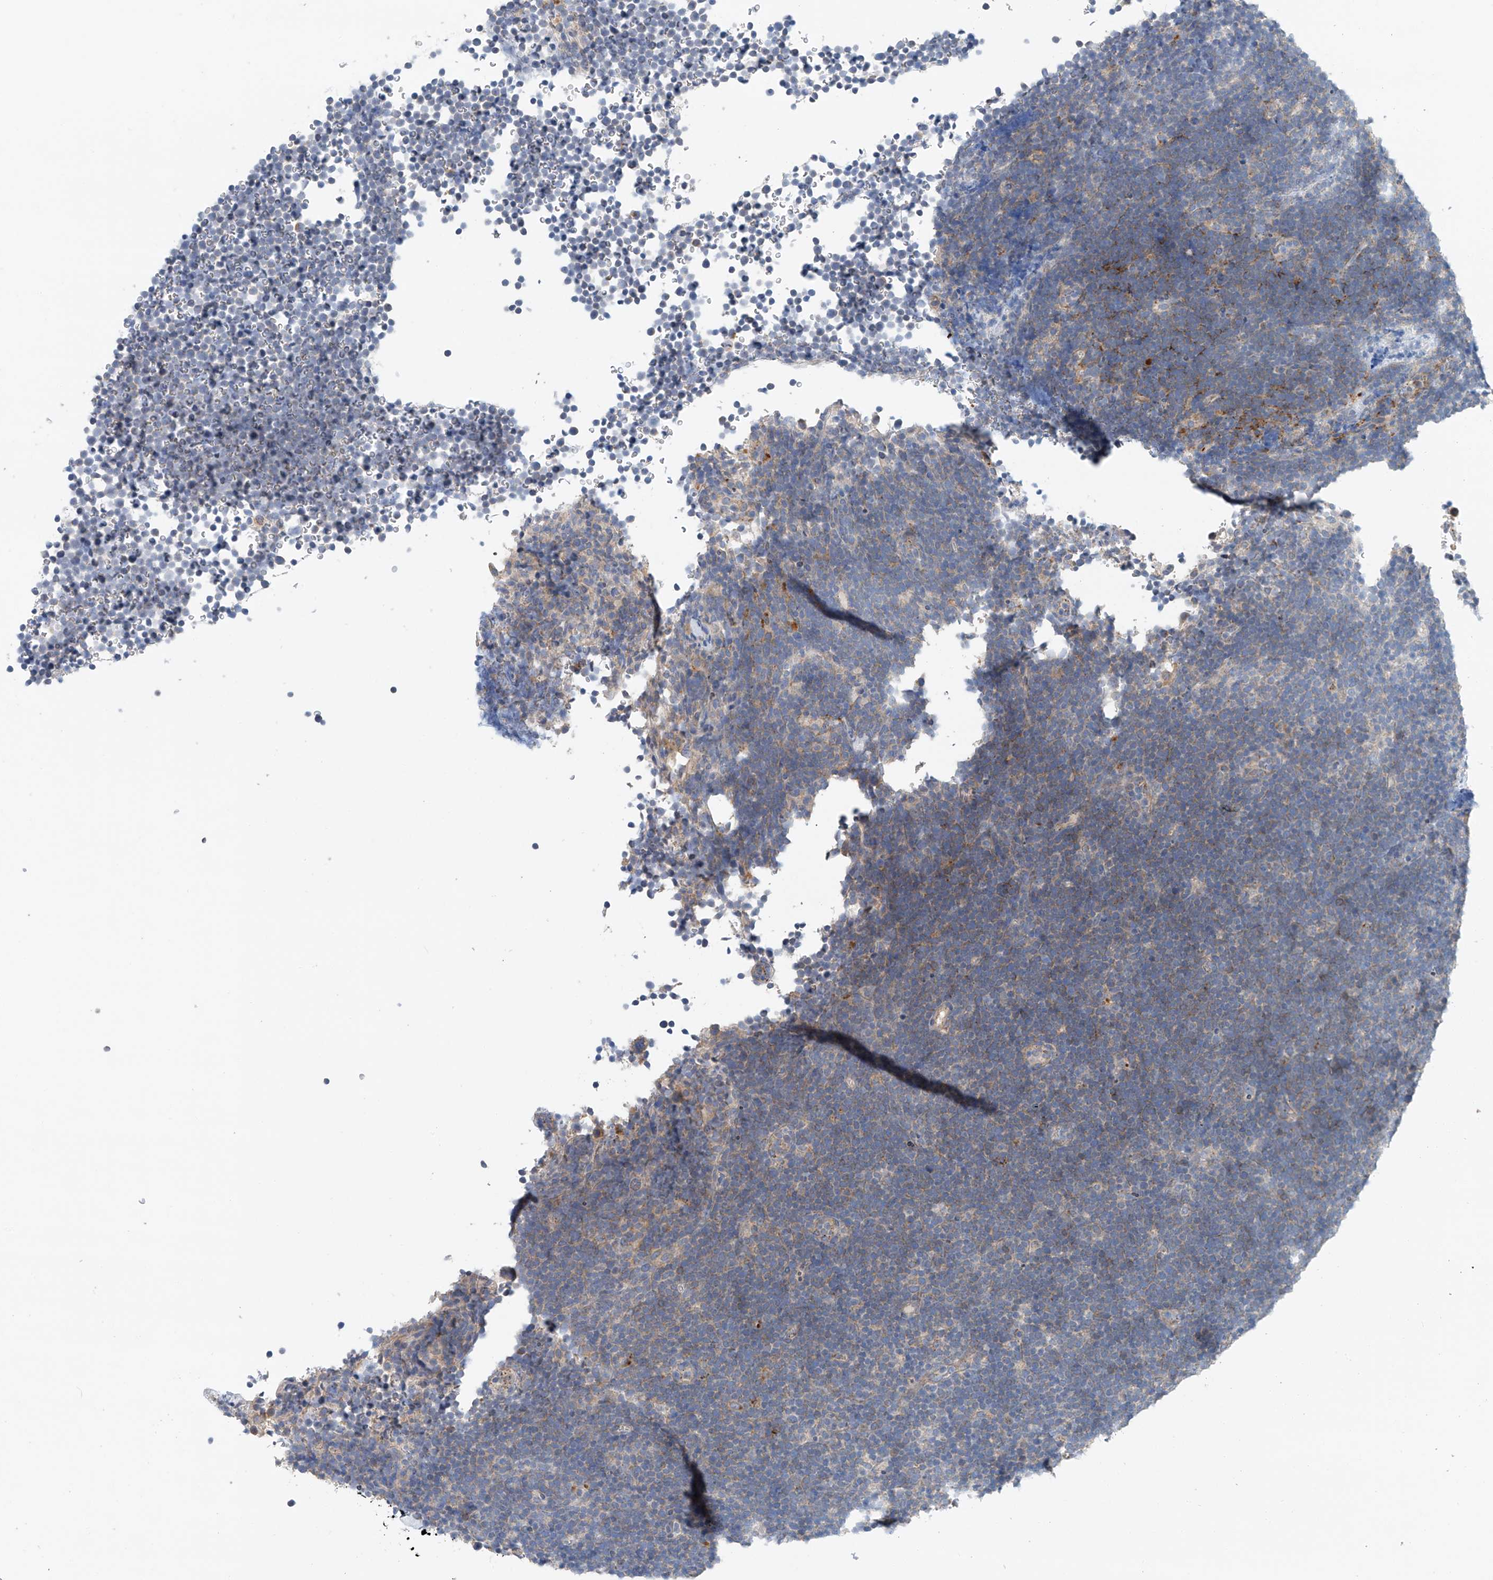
{"staining": {"intensity": "negative", "quantity": "none", "location": "none"}, "tissue": "lymphoma", "cell_type": "Tumor cells", "image_type": "cancer", "snomed": [{"axis": "morphology", "description": "Malignant lymphoma, non-Hodgkin's type, High grade"}, {"axis": "topography", "description": "Lymph node"}], "caption": "High magnification brightfield microscopy of high-grade malignant lymphoma, non-Hodgkin's type stained with DAB (3,3'-diaminobenzidine) (brown) and counterstained with hematoxylin (blue): tumor cells show no significant staining. (DAB (3,3'-diaminobenzidine) immunohistochemistry with hematoxylin counter stain).", "gene": "CEP85L", "patient": {"sex": "male", "age": 13}}